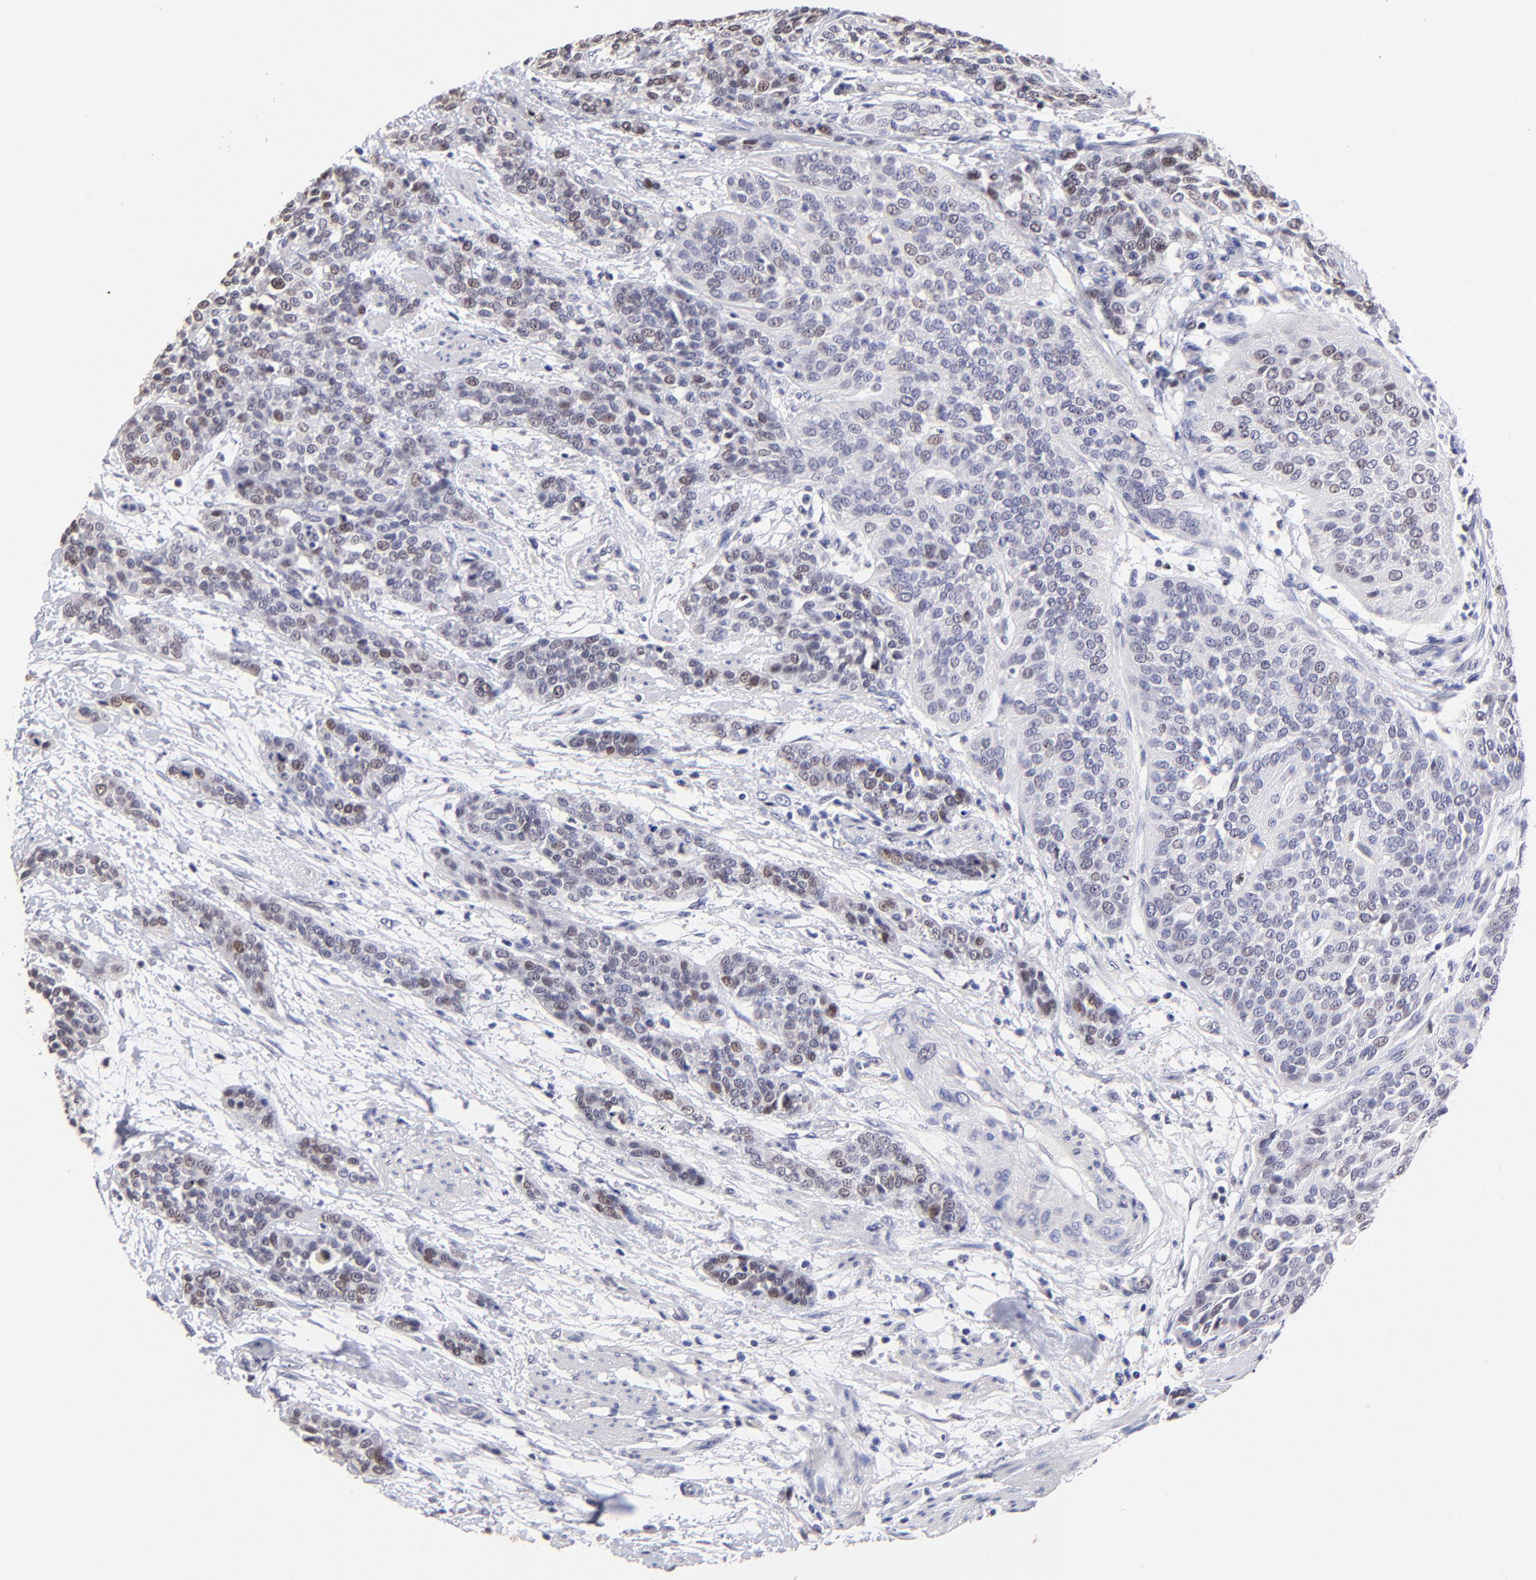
{"staining": {"intensity": "weak", "quantity": "<25%", "location": "nuclear"}, "tissue": "urothelial cancer", "cell_type": "Tumor cells", "image_type": "cancer", "snomed": [{"axis": "morphology", "description": "Urothelial carcinoma, High grade"}, {"axis": "topography", "description": "Urinary bladder"}], "caption": "Immunohistochemistry (IHC) photomicrograph of urothelial carcinoma (high-grade) stained for a protein (brown), which displays no positivity in tumor cells.", "gene": "DNMT1", "patient": {"sex": "male", "age": 56}}